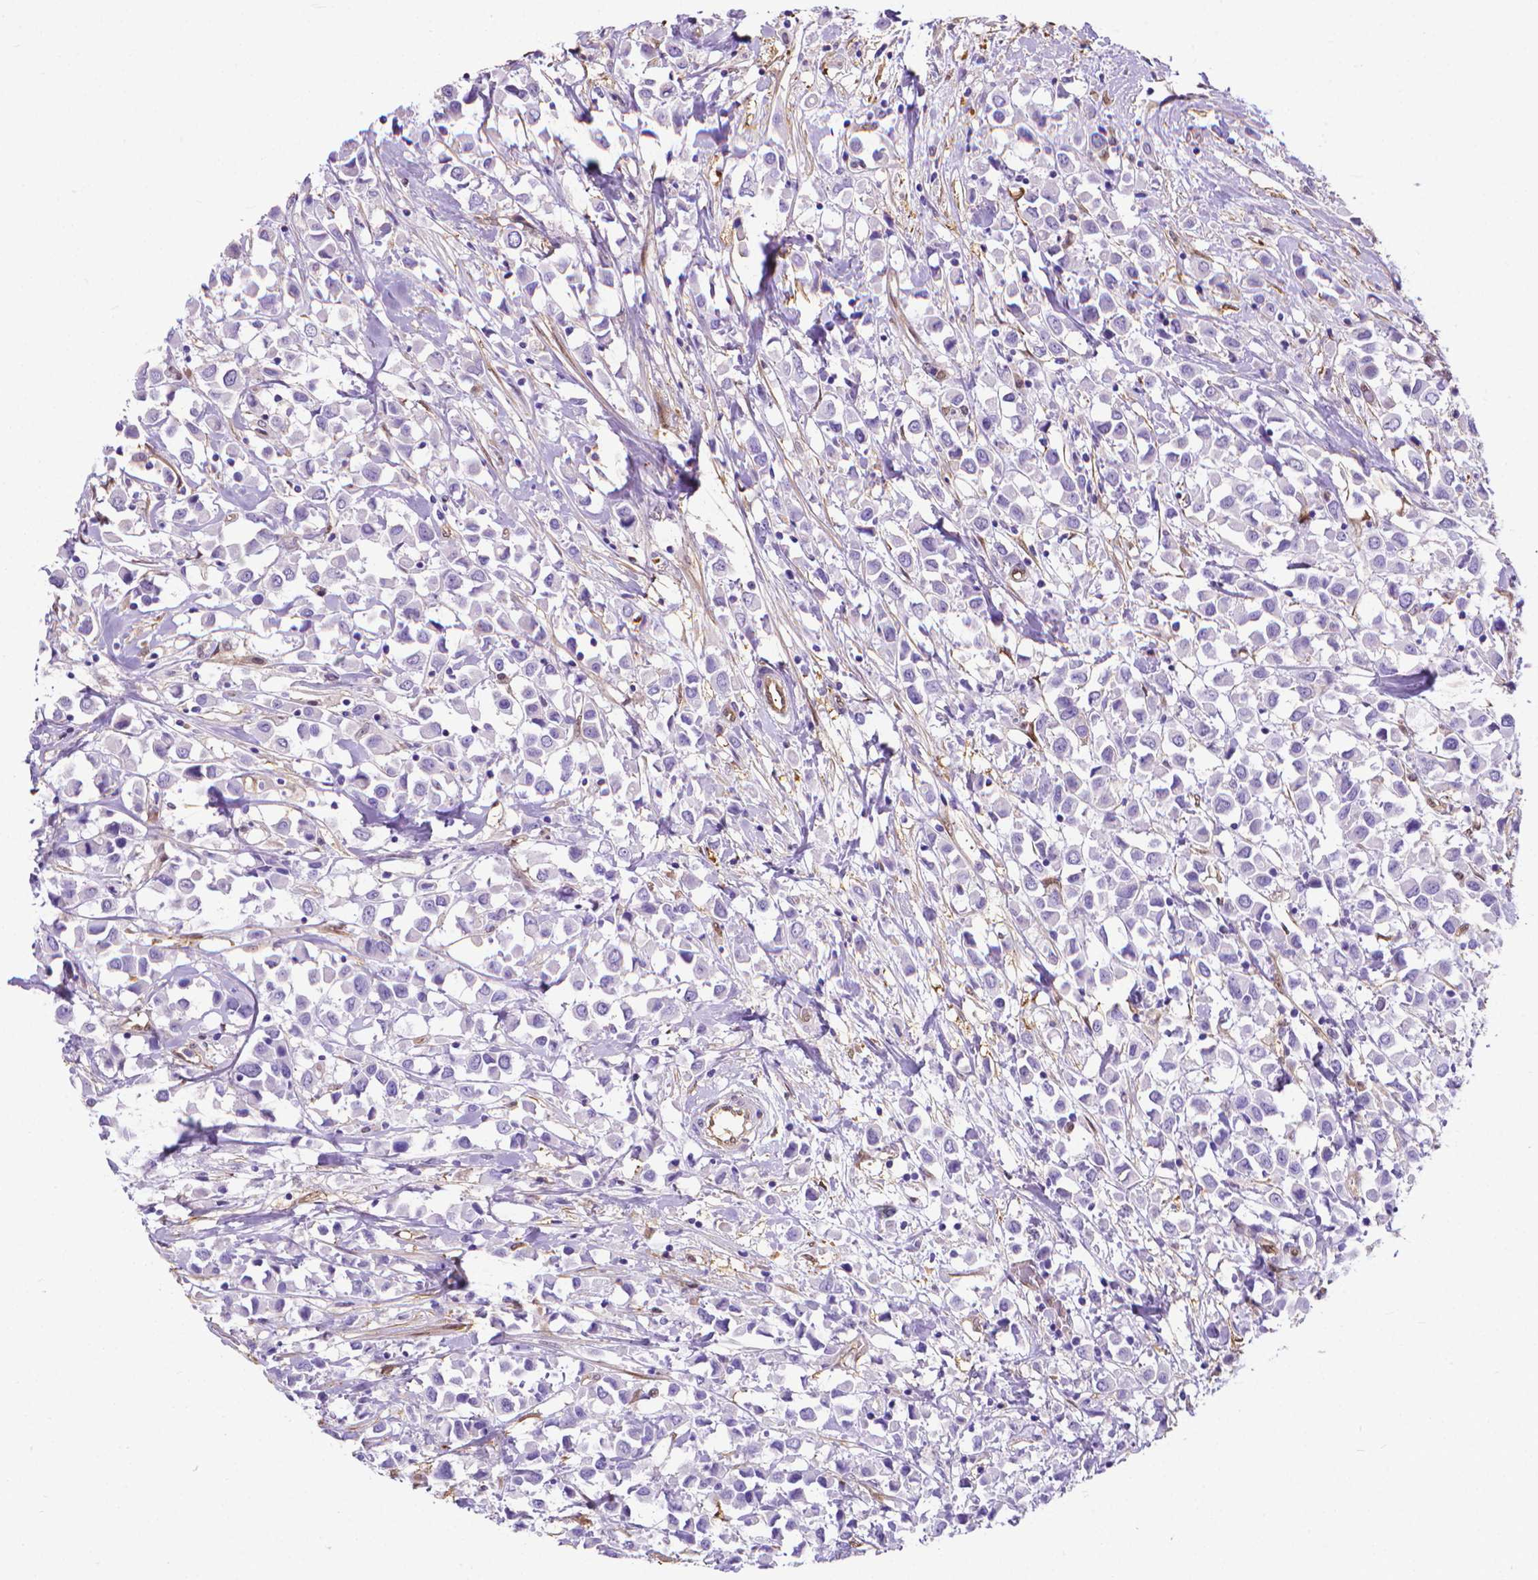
{"staining": {"intensity": "negative", "quantity": "none", "location": "none"}, "tissue": "breast cancer", "cell_type": "Tumor cells", "image_type": "cancer", "snomed": [{"axis": "morphology", "description": "Duct carcinoma"}, {"axis": "topography", "description": "Breast"}], "caption": "An image of breast invasive ductal carcinoma stained for a protein demonstrates no brown staining in tumor cells.", "gene": "CLIC4", "patient": {"sex": "female", "age": 61}}